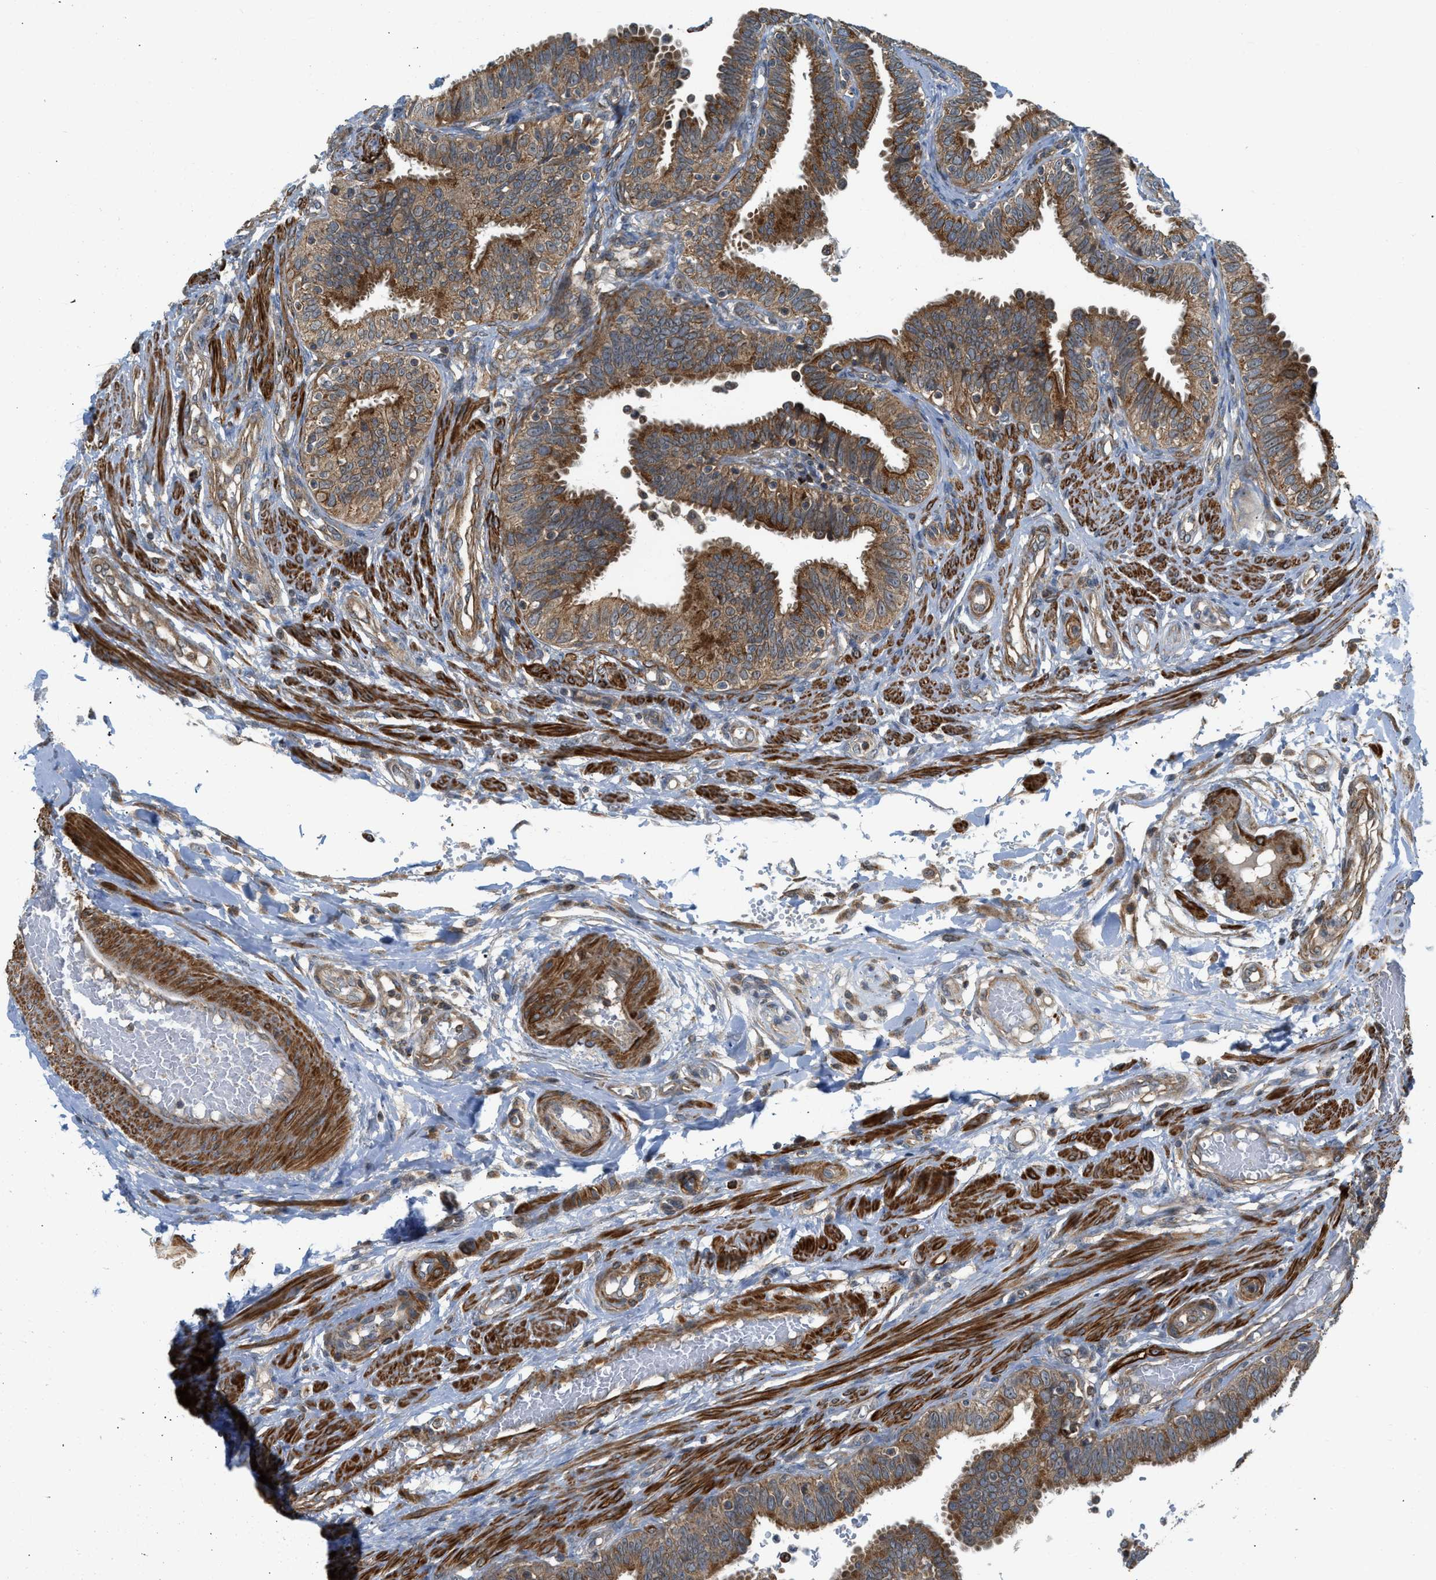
{"staining": {"intensity": "moderate", "quantity": ">75%", "location": "cytoplasmic/membranous"}, "tissue": "fallopian tube", "cell_type": "Glandular cells", "image_type": "normal", "snomed": [{"axis": "morphology", "description": "Normal tissue, NOS"}, {"axis": "topography", "description": "Fallopian tube"}, {"axis": "topography", "description": "Placenta"}], "caption": "This photomicrograph shows IHC staining of normal fallopian tube, with medium moderate cytoplasmic/membranous staining in about >75% of glandular cells.", "gene": "SESN2", "patient": {"sex": "female", "age": 34}}